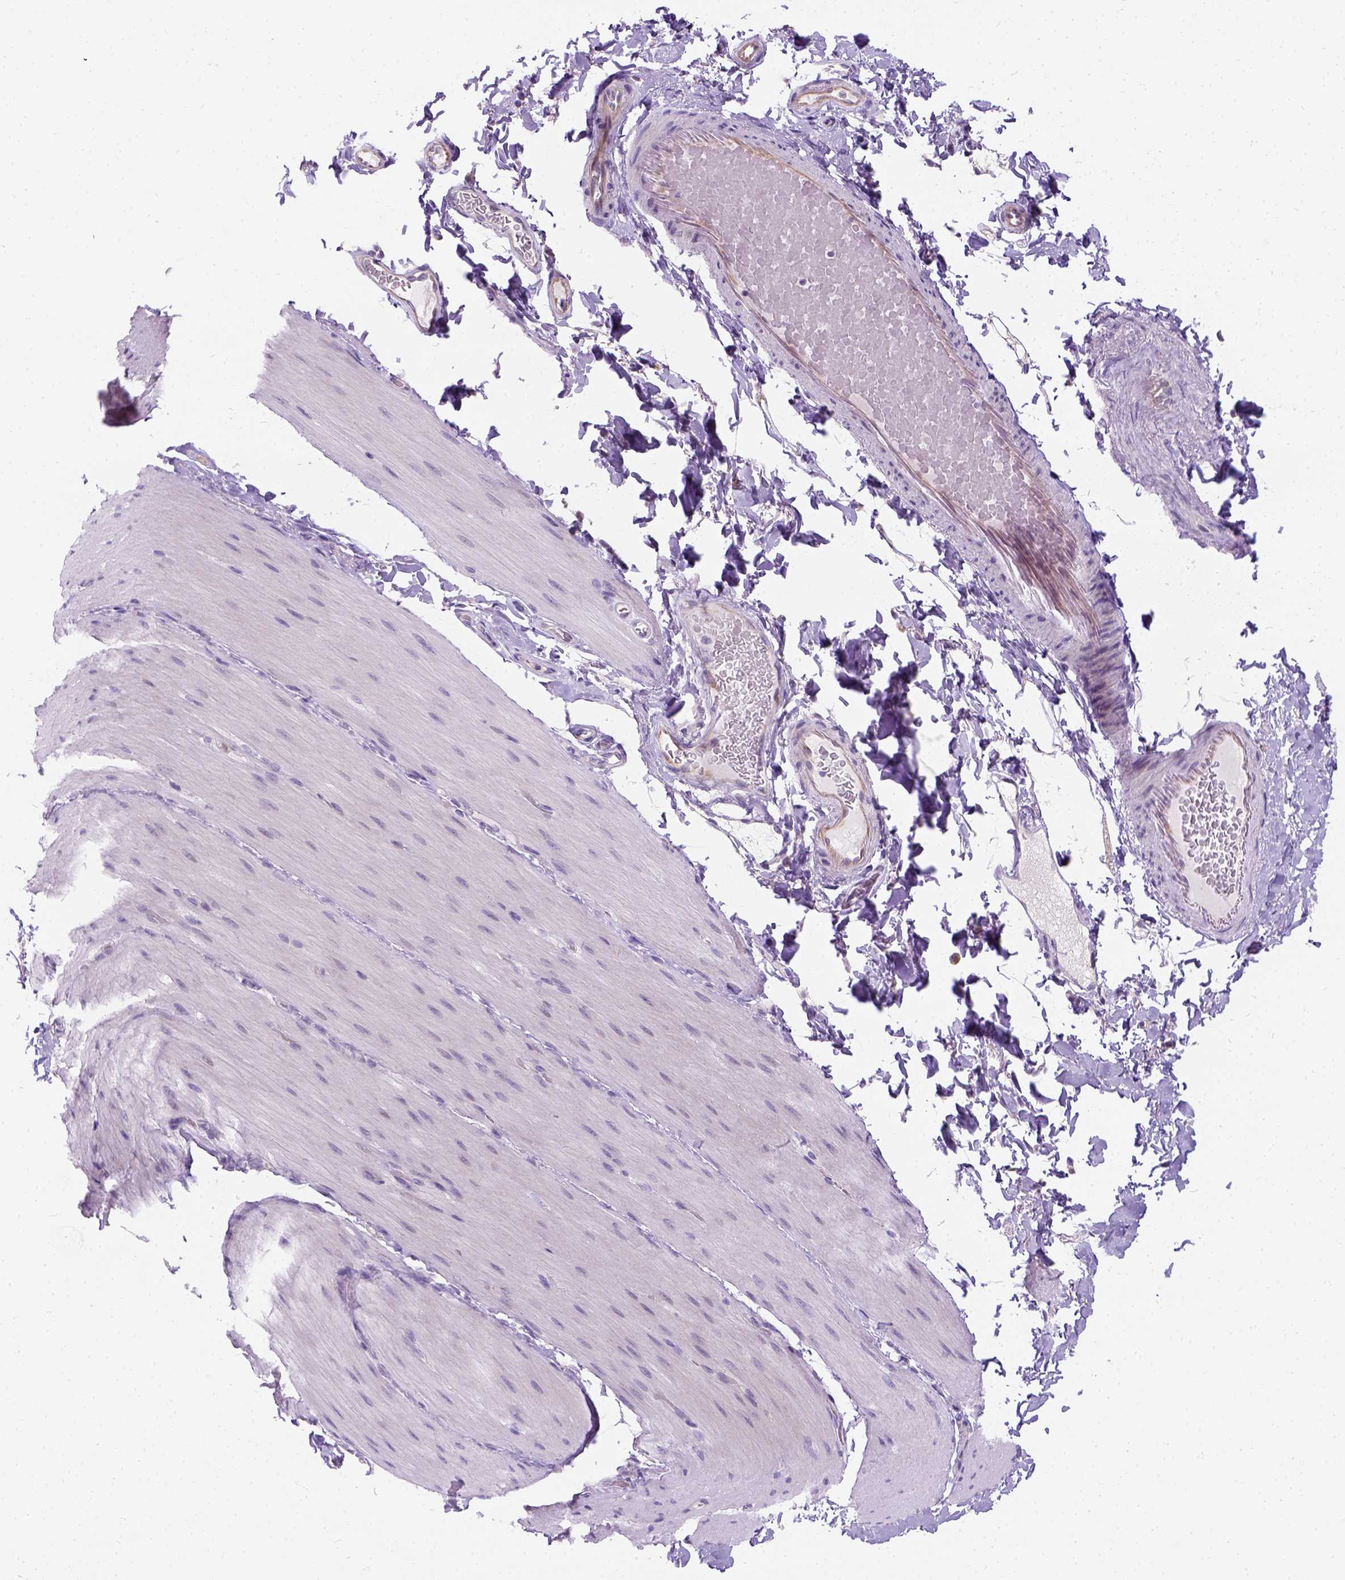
{"staining": {"intensity": "negative", "quantity": "none", "location": "none"}, "tissue": "smooth muscle", "cell_type": "Smooth muscle cells", "image_type": "normal", "snomed": [{"axis": "morphology", "description": "Normal tissue, NOS"}, {"axis": "topography", "description": "Smooth muscle"}, {"axis": "topography", "description": "Colon"}], "caption": "This is an immunohistochemistry image of unremarkable smooth muscle. There is no staining in smooth muscle cells.", "gene": "C20orf144", "patient": {"sex": "male", "age": 73}}